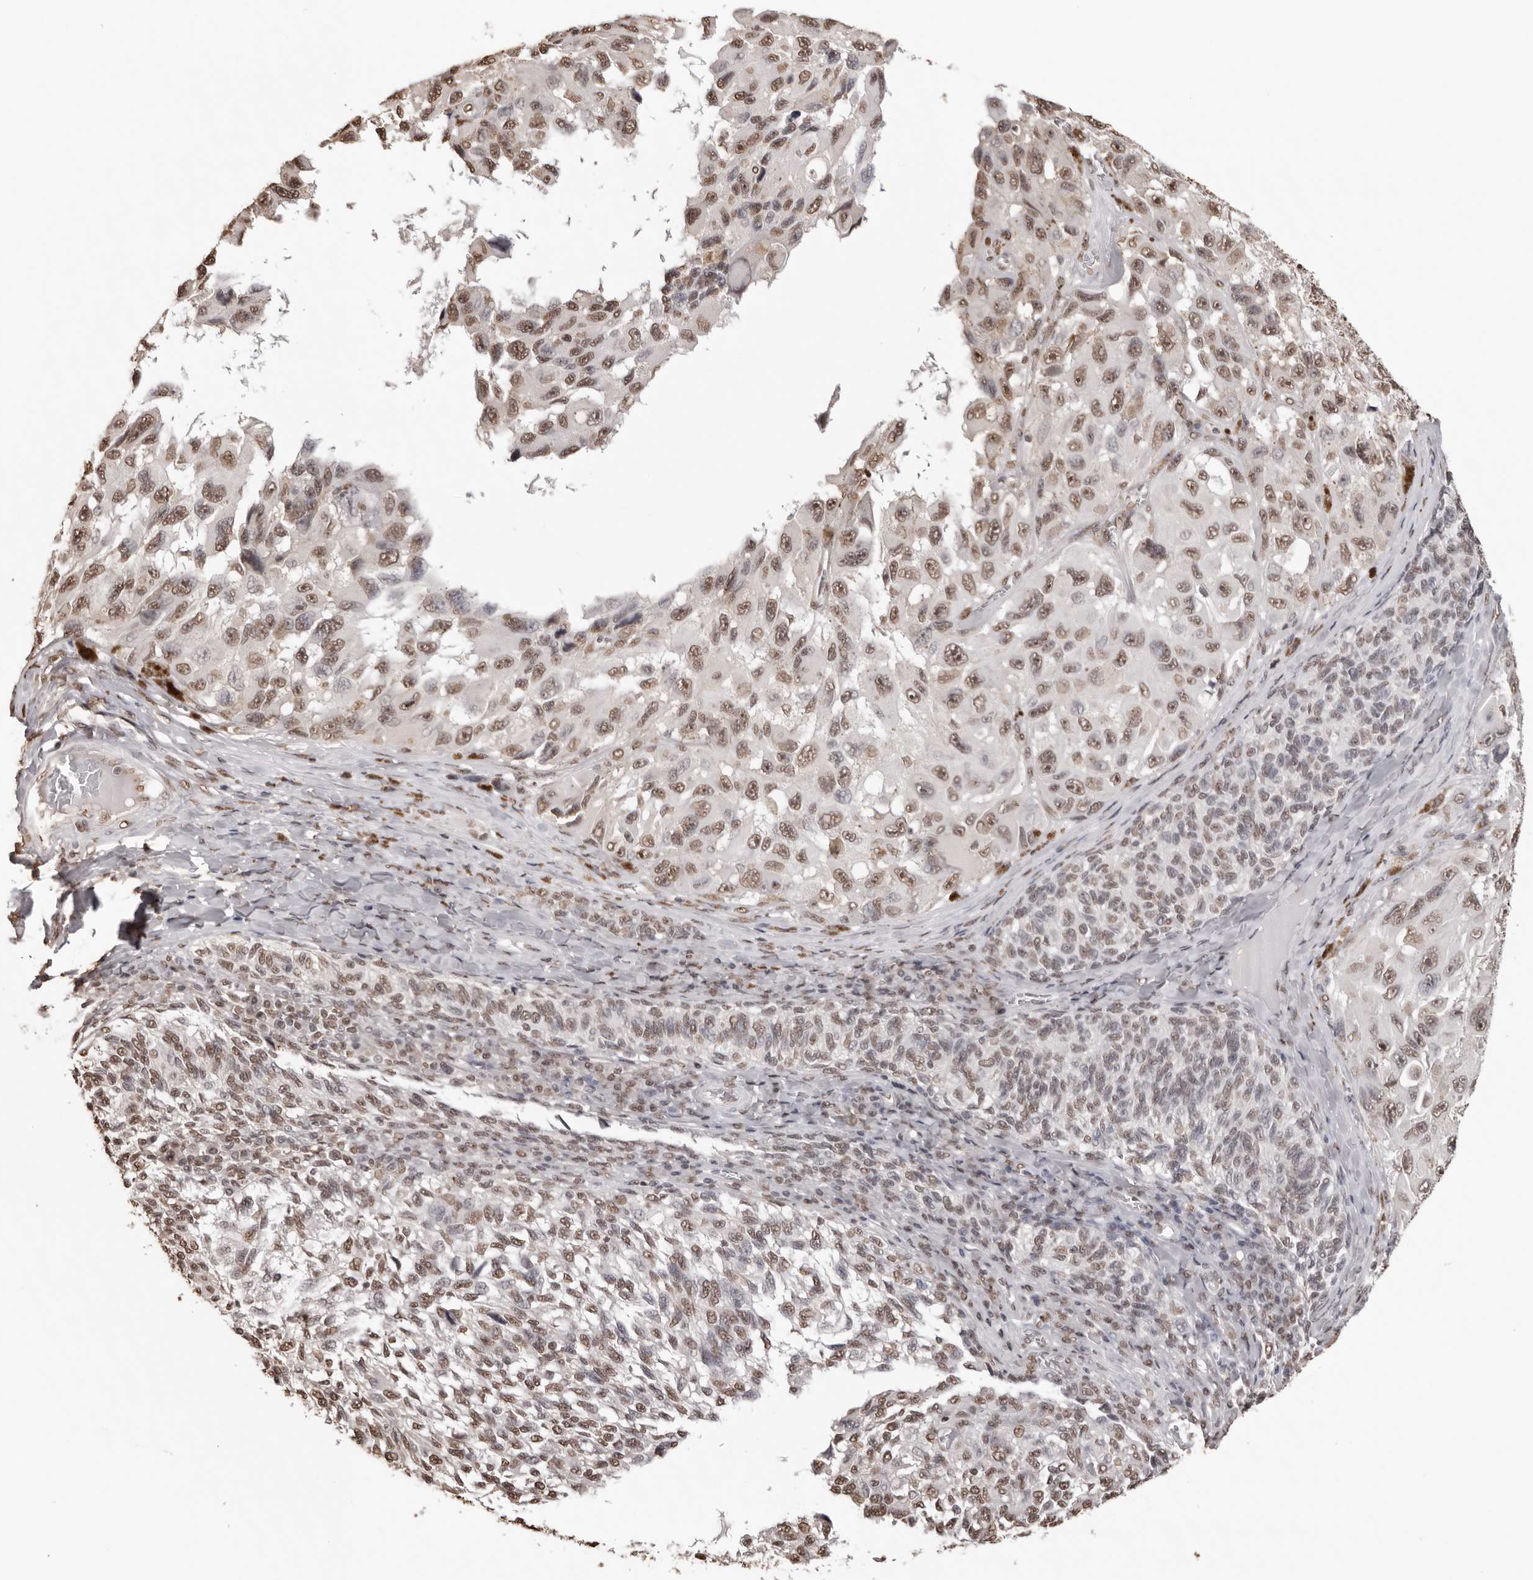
{"staining": {"intensity": "moderate", "quantity": ">75%", "location": "nuclear"}, "tissue": "melanoma", "cell_type": "Tumor cells", "image_type": "cancer", "snomed": [{"axis": "morphology", "description": "Malignant melanoma, NOS"}, {"axis": "topography", "description": "Skin"}], "caption": "Malignant melanoma stained for a protein (brown) reveals moderate nuclear positive expression in approximately >75% of tumor cells.", "gene": "OLIG3", "patient": {"sex": "female", "age": 73}}